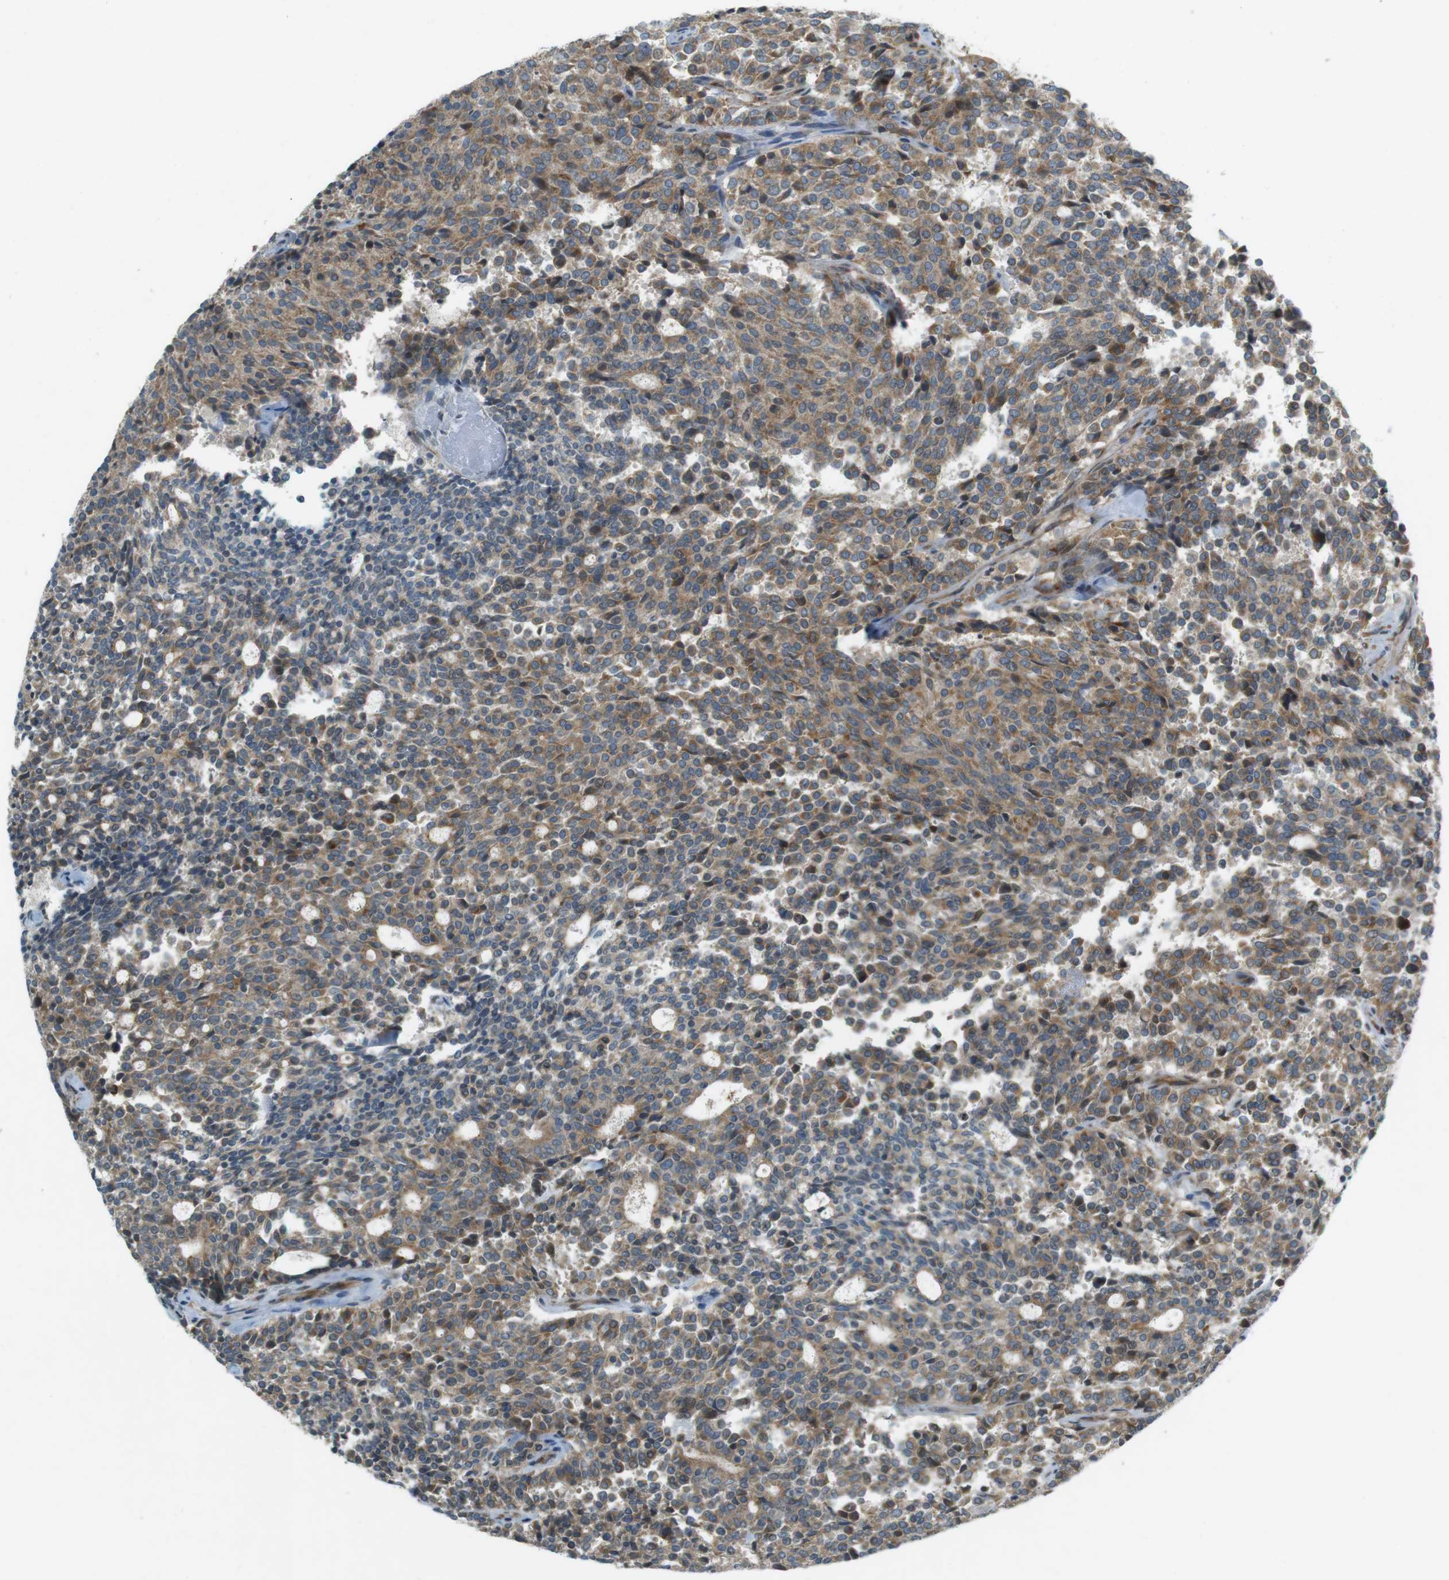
{"staining": {"intensity": "weak", "quantity": ">75%", "location": "cytoplasmic/membranous"}, "tissue": "carcinoid", "cell_type": "Tumor cells", "image_type": "cancer", "snomed": [{"axis": "morphology", "description": "Carcinoid, malignant, NOS"}, {"axis": "topography", "description": "Pancreas"}], "caption": "Weak cytoplasmic/membranous protein positivity is present in about >75% of tumor cells in carcinoid.", "gene": "SLC41A1", "patient": {"sex": "female", "age": 54}}